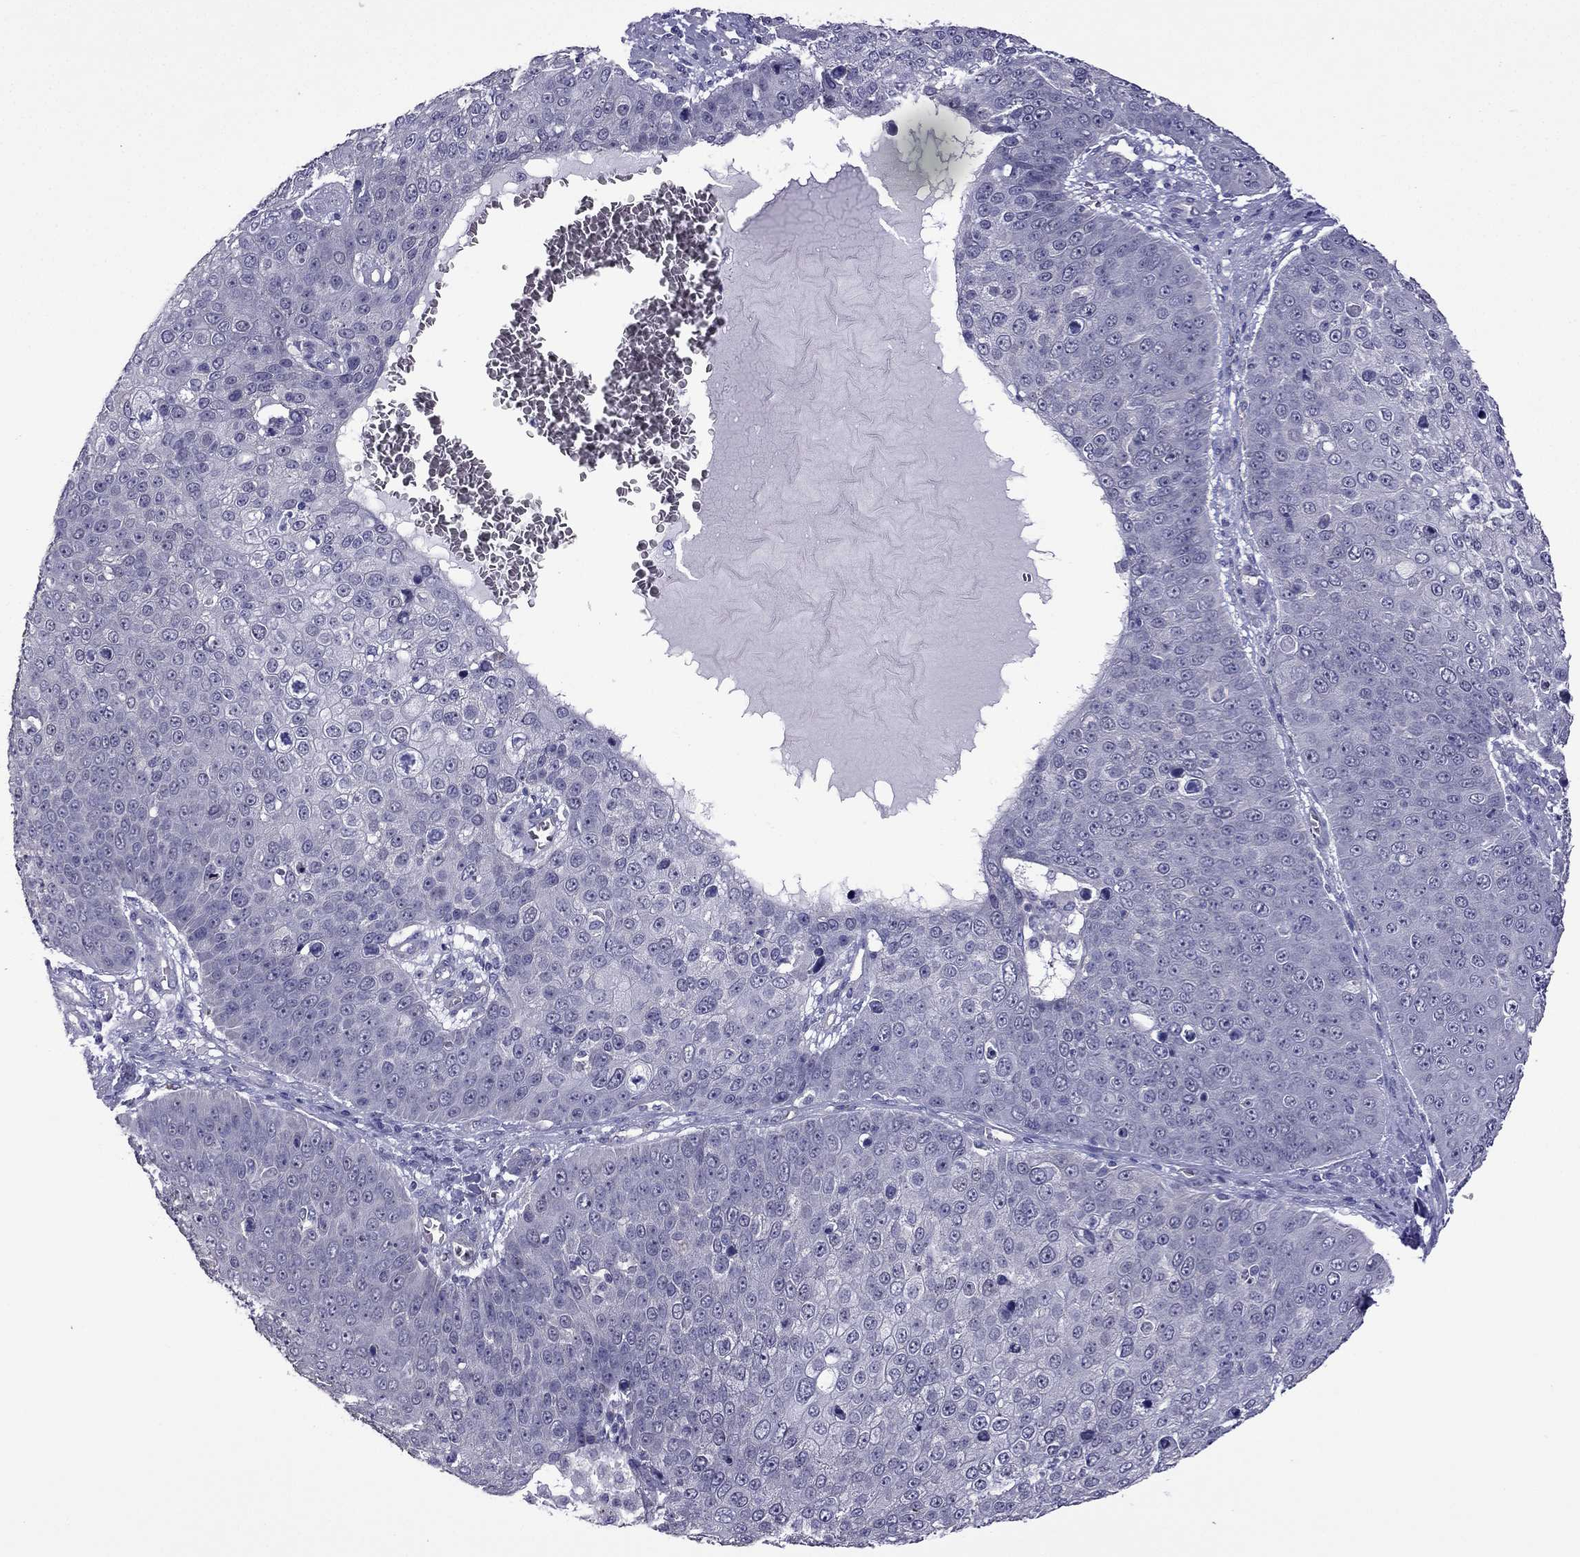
{"staining": {"intensity": "negative", "quantity": "none", "location": "none"}, "tissue": "skin cancer", "cell_type": "Tumor cells", "image_type": "cancer", "snomed": [{"axis": "morphology", "description": "Squamous cell carcinoma, NOS"}, {"axis": "topography", "description": "Skin"}], "caption": "Immunohistochemistry of skin squamous cell carcinoma reveals no staining in tumor cells.", "gene": "GJA8", "patient": {"sex": "male", "age": 71}}